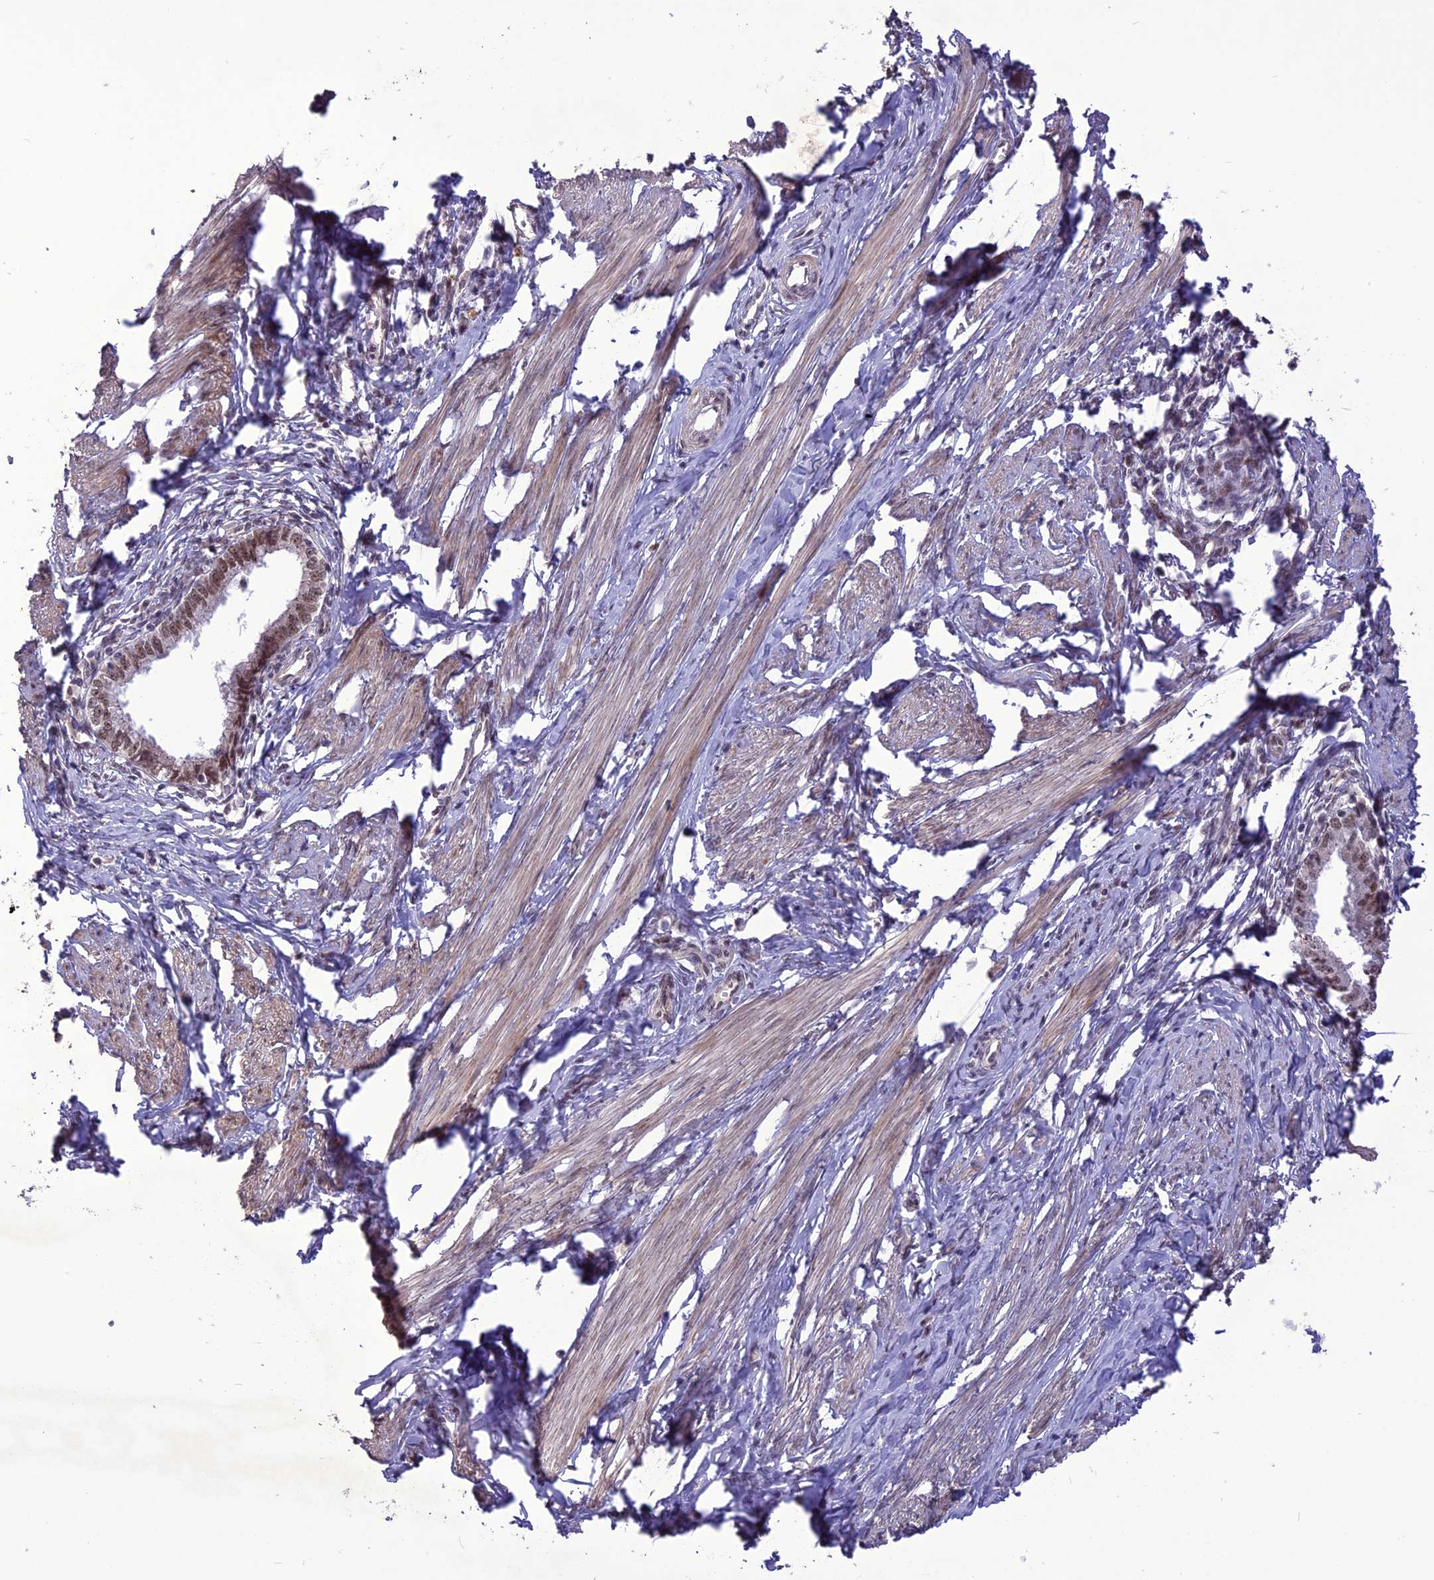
{"staining": {"intensity": "moderate", "quantity": ">75%", "location": "nuclear"}, "tissue": "cervical cancer", "cell_type": "Tumor cells", "image_type": "cancer", "snomed": [{"axis": "morphology", "description": "Adenocarcinoma, NOS"}, {"axis": "topography", "description": "Cervix"}], "caption": "A high-resolution histopathology image shows IHC staining of cervical cancer, which reveals moderate nuclear positivity in approximately >75% of tumor cells. The staining was performed using DAB, with brown indicating positive protein expression. Nuclei are stained blue with hematoxylin.", "gene": "DIS3", "patient": {"sex": "female", "age": 36}}